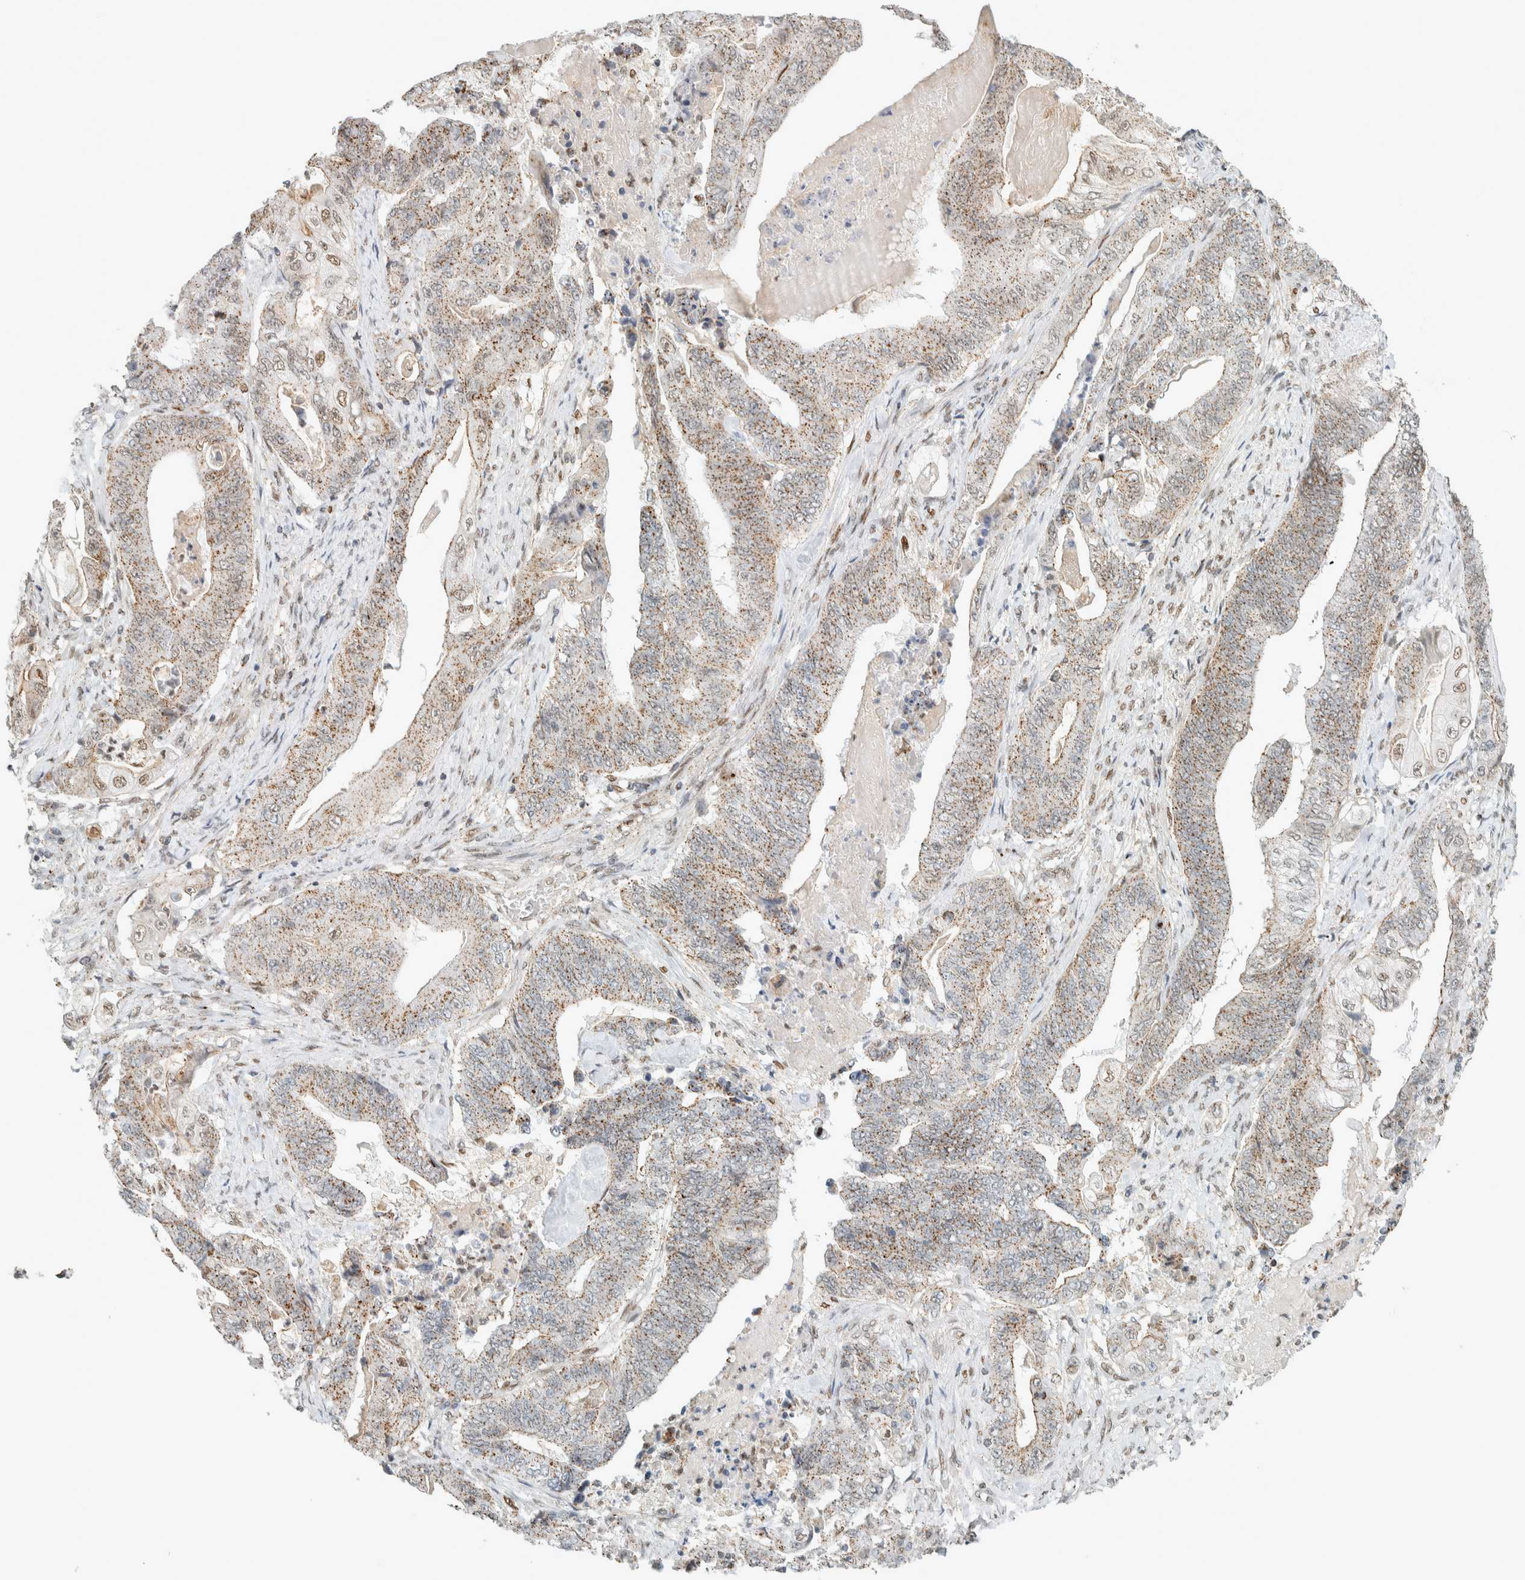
{"staining": {"intensity": "weak", "quantity": ">75%", "location": "cytoplasmic/membranous"}, "tissue": "stomach cancer", "cell_type": "Tumor cells", "image_type": "cancer", "snomed": [{"axis": "morphology", "description": "Adenocarcinoma, NOS"}, {"axis": "topography", "description": "Stomach"}], "caption": "A low amount of weak cytoplasmic/membranous positivity is present in about >75% of tumor cells in stomach cancer (adenocarcinoma) tissue. (Brightfield microscopy of DAB IHC at high magnification).", "gene": "TFE3", "patient": {"sex": "female", "age": 73}}